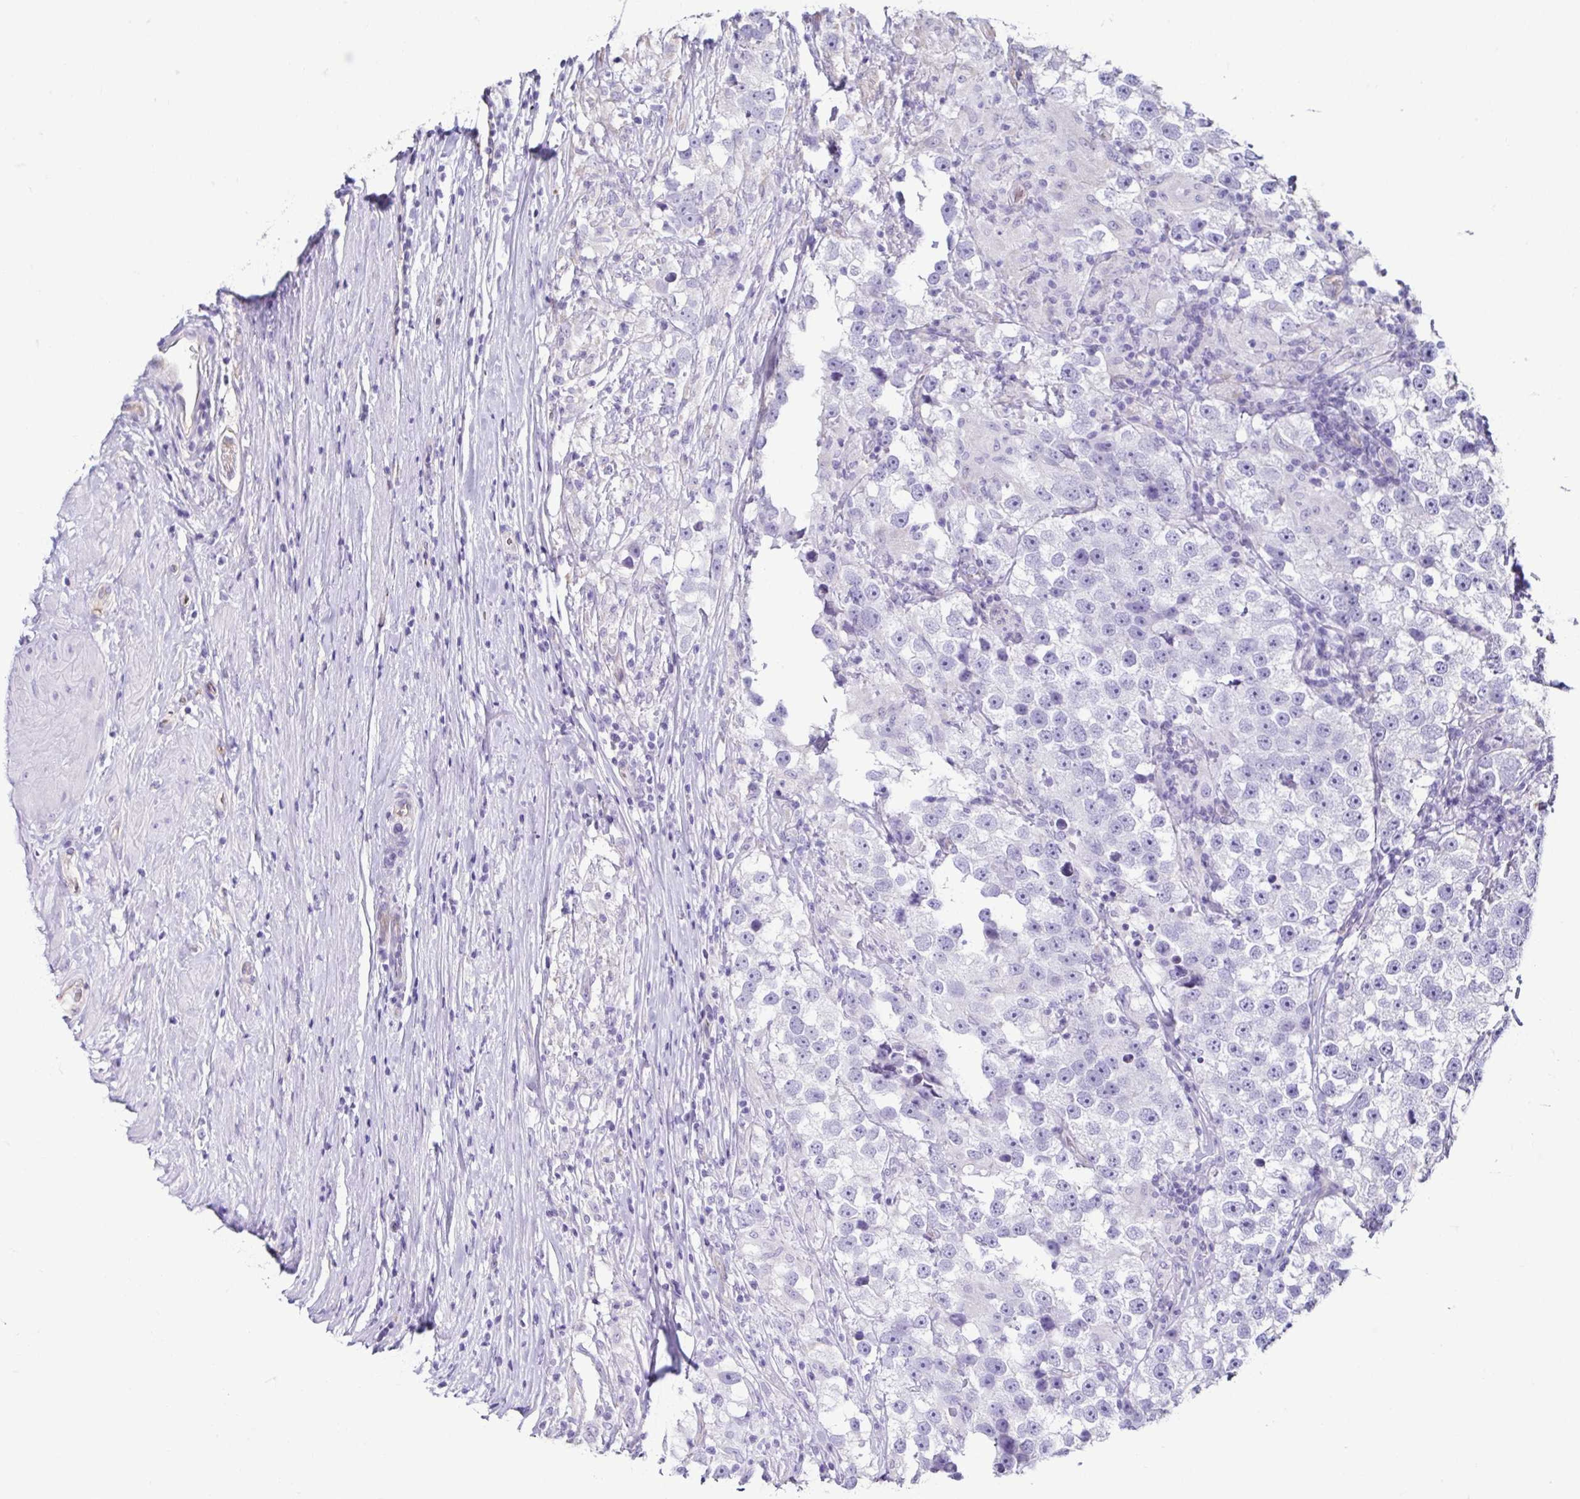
{"staining": {"intensity": "negative", "quantity": "none", "location": "none"}, "tissue": "testis cancer", "cell_type": "Tumor cells", "image_type": "cancer", "snomed": [{"axis": "morphology", "description": "Seminoma, NOS"}, {"axis": "topography", "description": "Testis"}], "caption": "IHC of testis seminoma shows no positivity in tumor cells. (IHC, brightfield microscopy, high magnification).", "gene": "CASP14", "patient": {"sex": "male", "age": 46}}